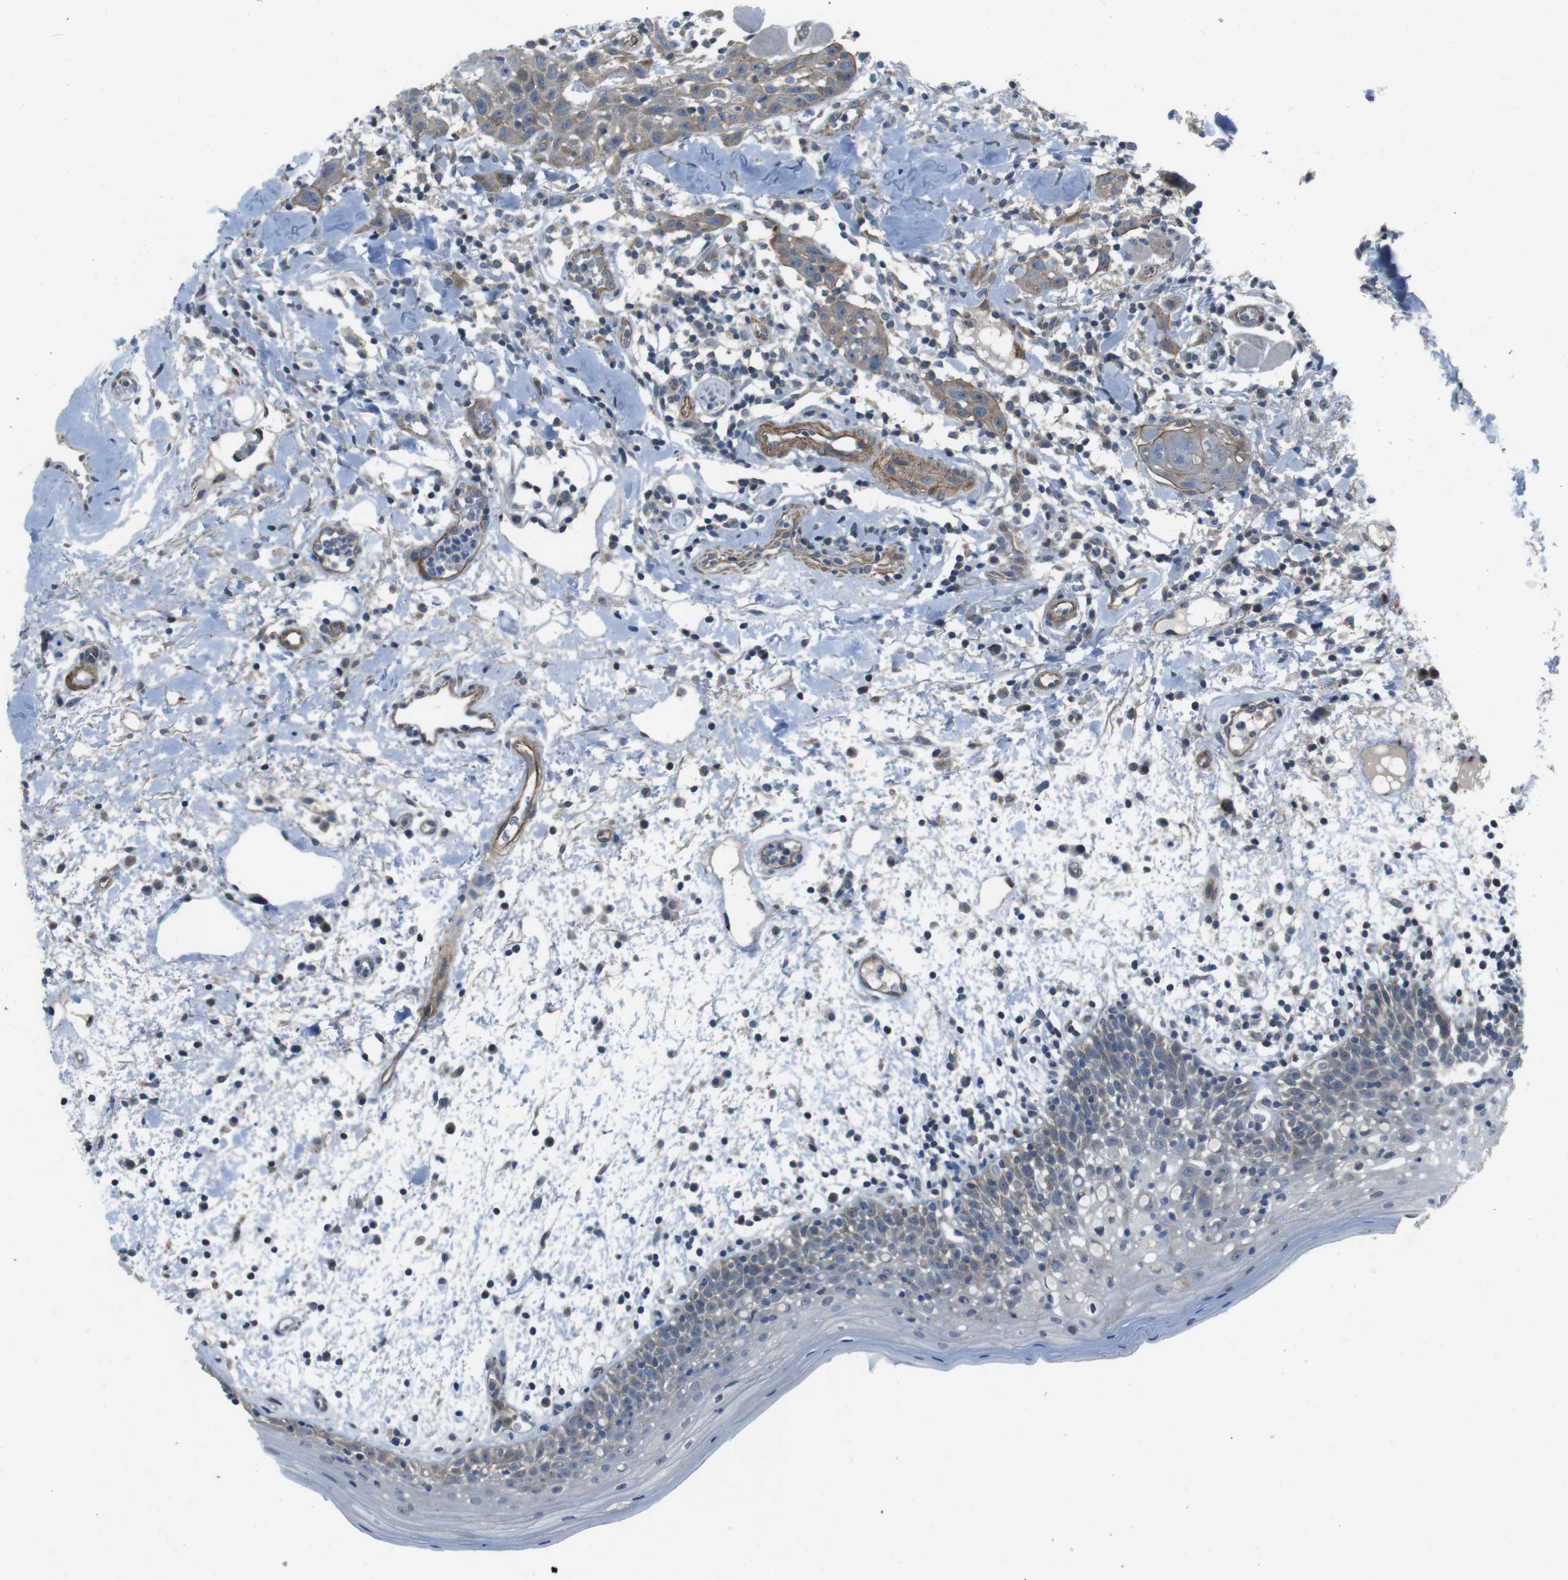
{"staining": {"intensity": "weak", "quantity": "<25%", "location": "cytoplasmic/membranous"}, "tissue": "oral mucosa", "cell_type": "Squamous epithelial cells", "image_type": "normal", "snomed": [{"axis": "morphology", "description": "Normal tissue, NOS"}, {"axis": "morphology", "description": "Squamous cell carcinoma, NOS"}, {"axis": "topography", "description": "Skeletal muscle"}, {"axis": "topography", "description": "Oral tissue"}], "caption": "Human oral mucosa stained for a protein using immunohistochemistry (IHC) displays no positivity in squamous epithelial cells.", "gene": "FAM174B", "patient": {"sex": "male", "age": 71}}